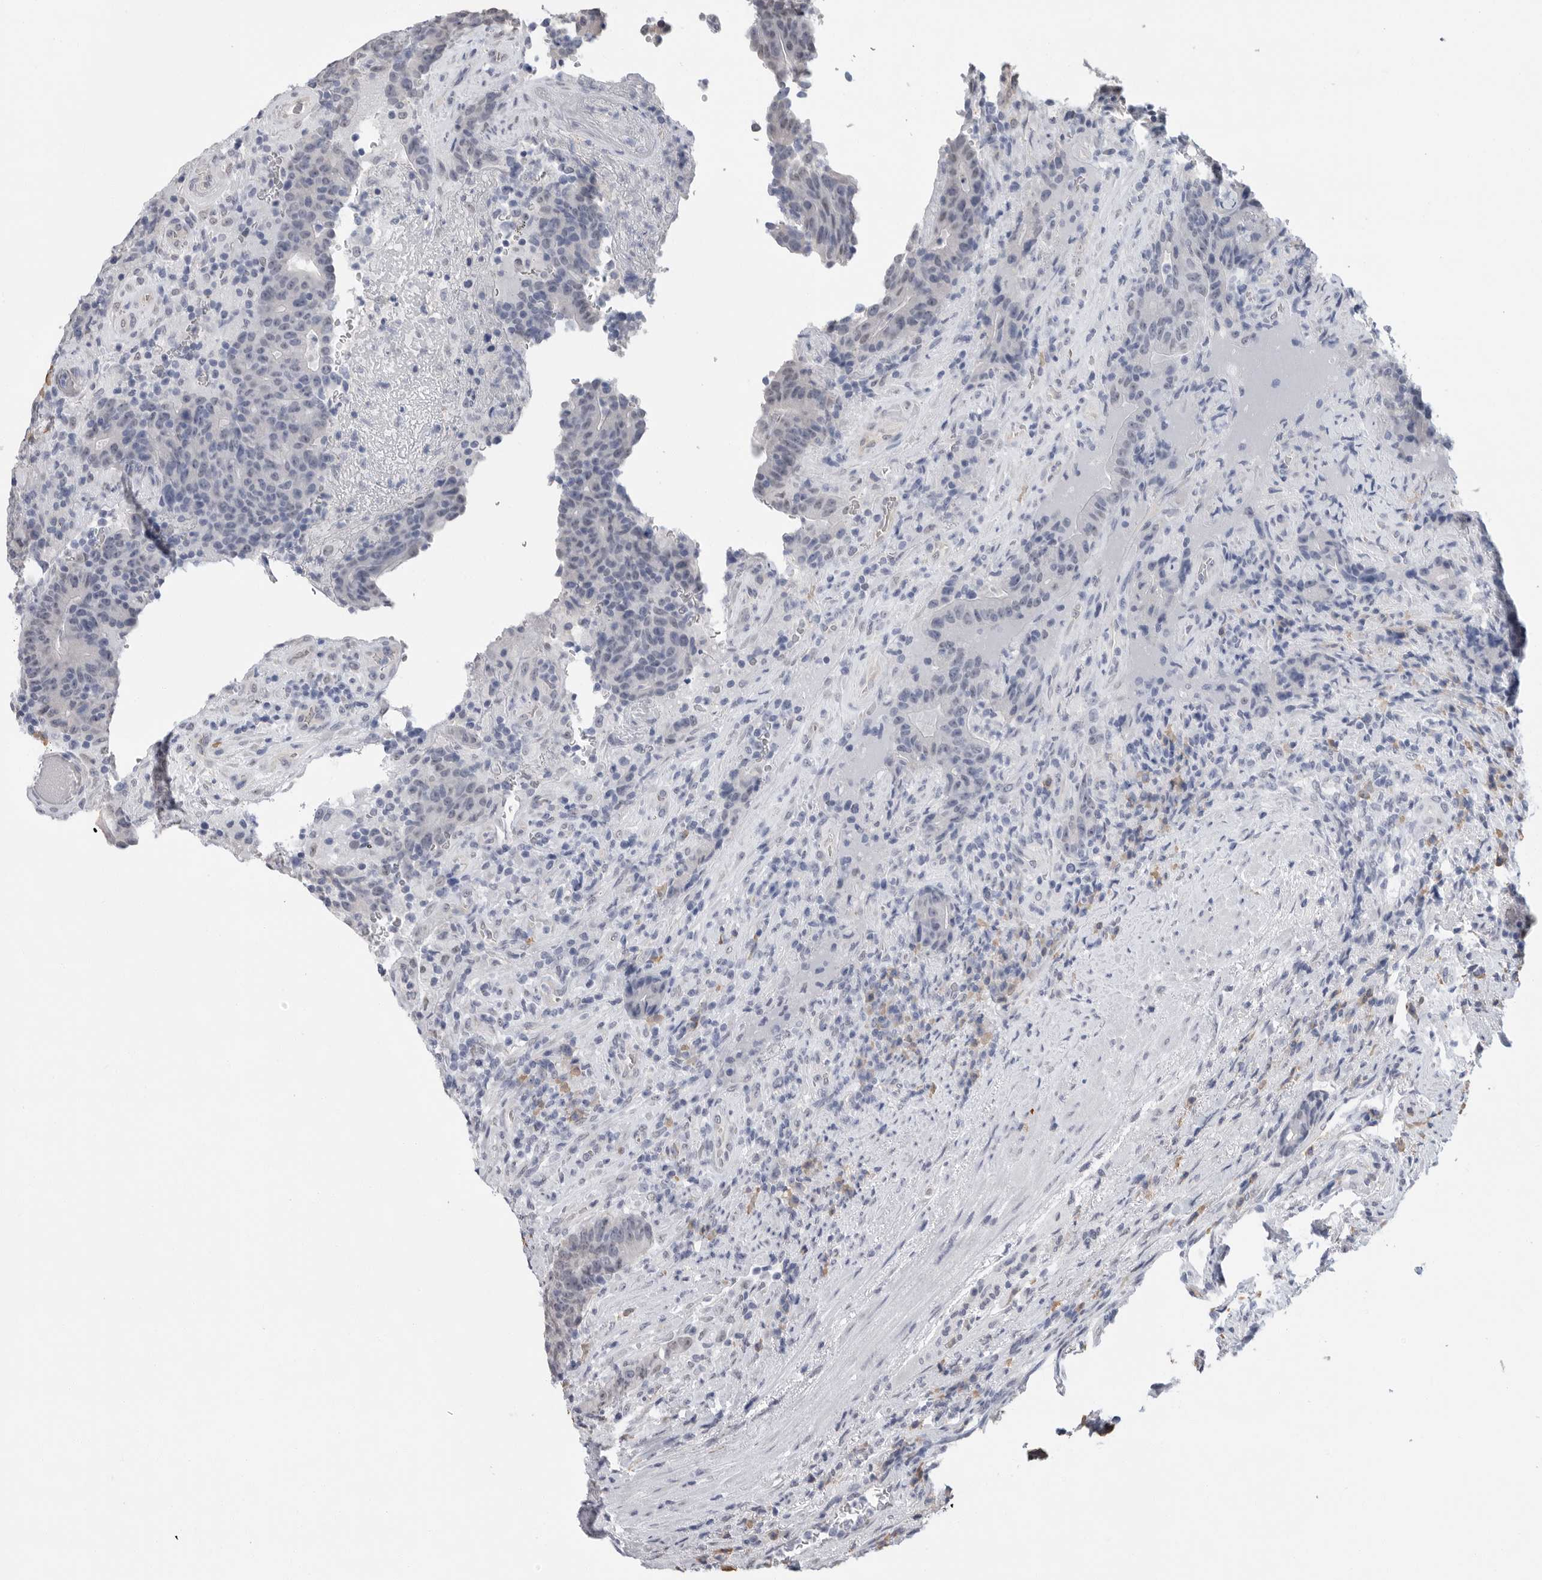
{"staining": {"intensity": "negative", "quantity": "none", "location": "none"}, "tissue": "colorectal cancer", "cell_type": "Tumor cells", "image_type": "cancer", "snomed": [{"axis": "morphology", "description": "Normal tissue, NOS"}, {"axis": "morphology", "description": "Adenocarcinoma, NOS"}, {"axis": "topography", "description": "Colon"}], "caption": "DAB (3,3'-diaminobenzidine) immunohistochemical staining of human adenocarcinoma (colorectal) reveals no significant expression in tumor cells.", "gene": "ARHGEF10", "patient": {"sex": "female", "age": 75}}